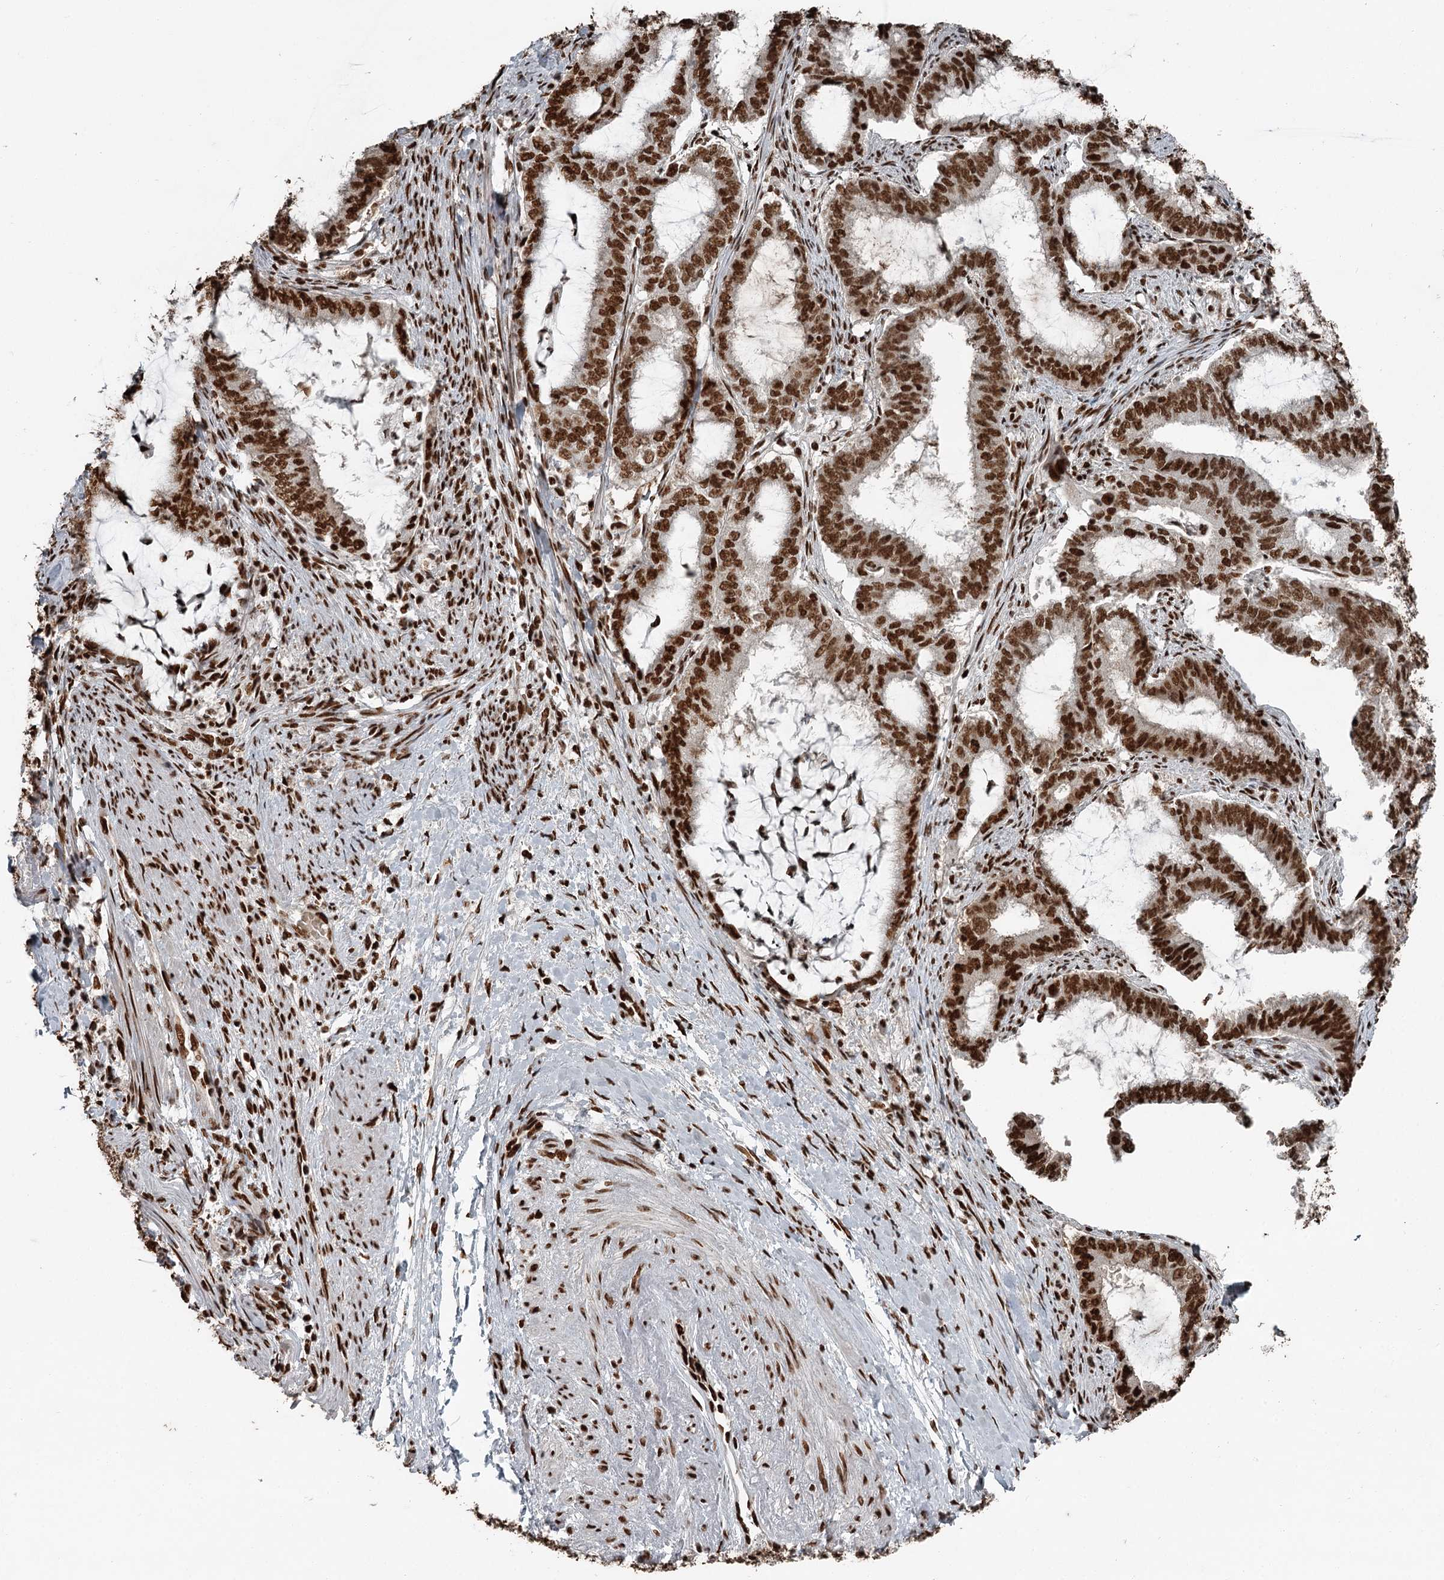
{"staining": {"intensity": "strong", "quantity": ">75%", "location": "nuclear"}, "tissue": "endometrial cancer", "cell_type": "Tumor cells", "image_type": "cancer", "snomed": [{"axis": "morphology", "description": "Adenocarcinoma, NOS"}, {"axis": "topography", "description": "Endometrium"}], "caption": "Immunohistochemical staining of endometrial cancer shows high levels of strong nuclear protein staining in about >75% of tumor cells. Using DAB (3,3'-diaminobenzidine) (brown) and hematoxylin (blue) stains, captured at high magnification using brightfield microscopy.", "gene": "RBBP7", "patient": {"sex": "female", "age": 51}}